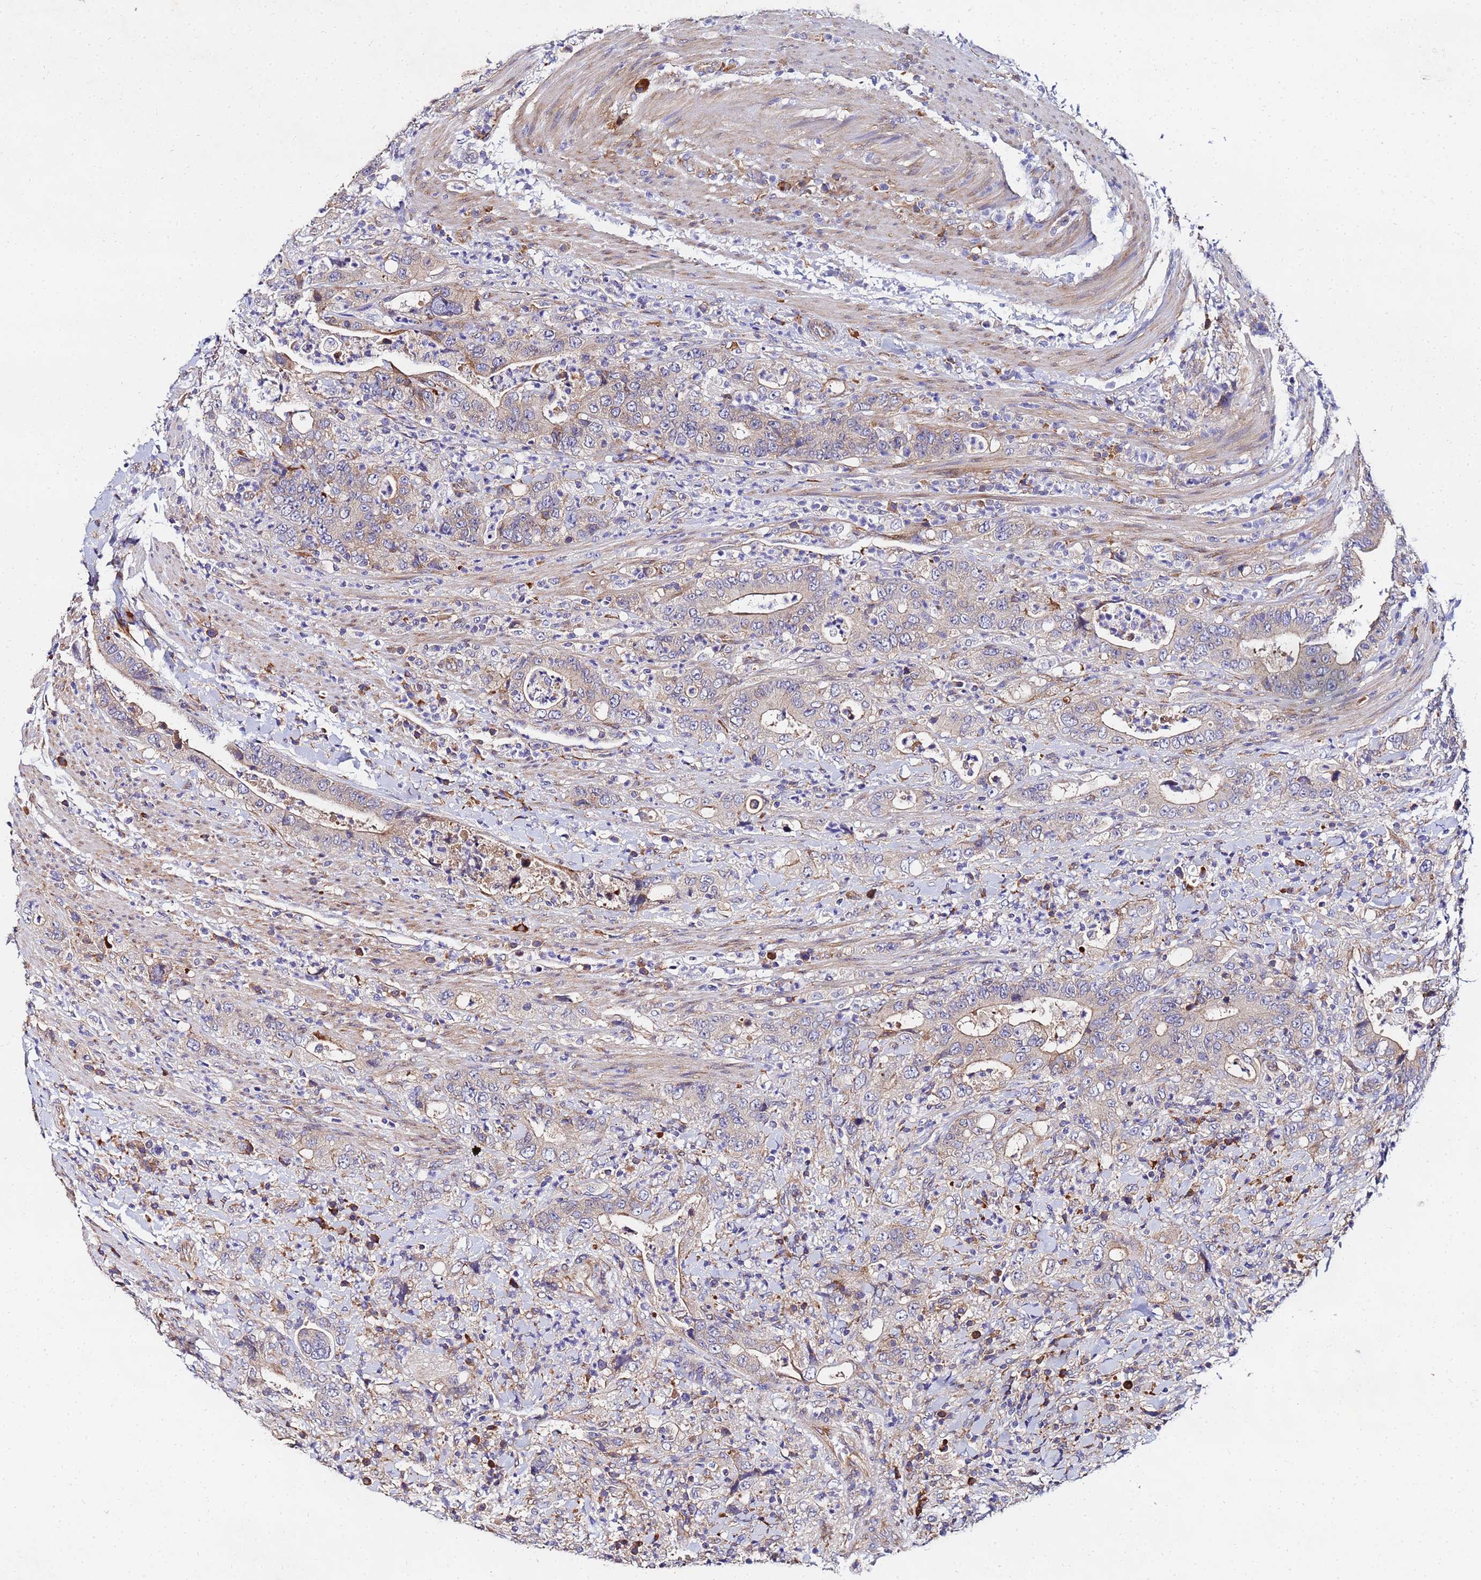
{"staining": {"intensity": "weak", "quantity": "<25%", "location": "cytoplasmic/membranous"}, "tissue": "colorectal cancer", "cell_type": "Tumor cells", "image_type": "cancer", "snomed": [{"axis": "morphology", "description": "Adenocarcinoma, NOS"}, {"axis": "topography", "description": "Colon"}], "caption": "Immunohistochemistry of colorectal cancer exhibits no staining in tumor cells.", "gene": "POM121", "patient": {"sex": "female", "age": 75}}